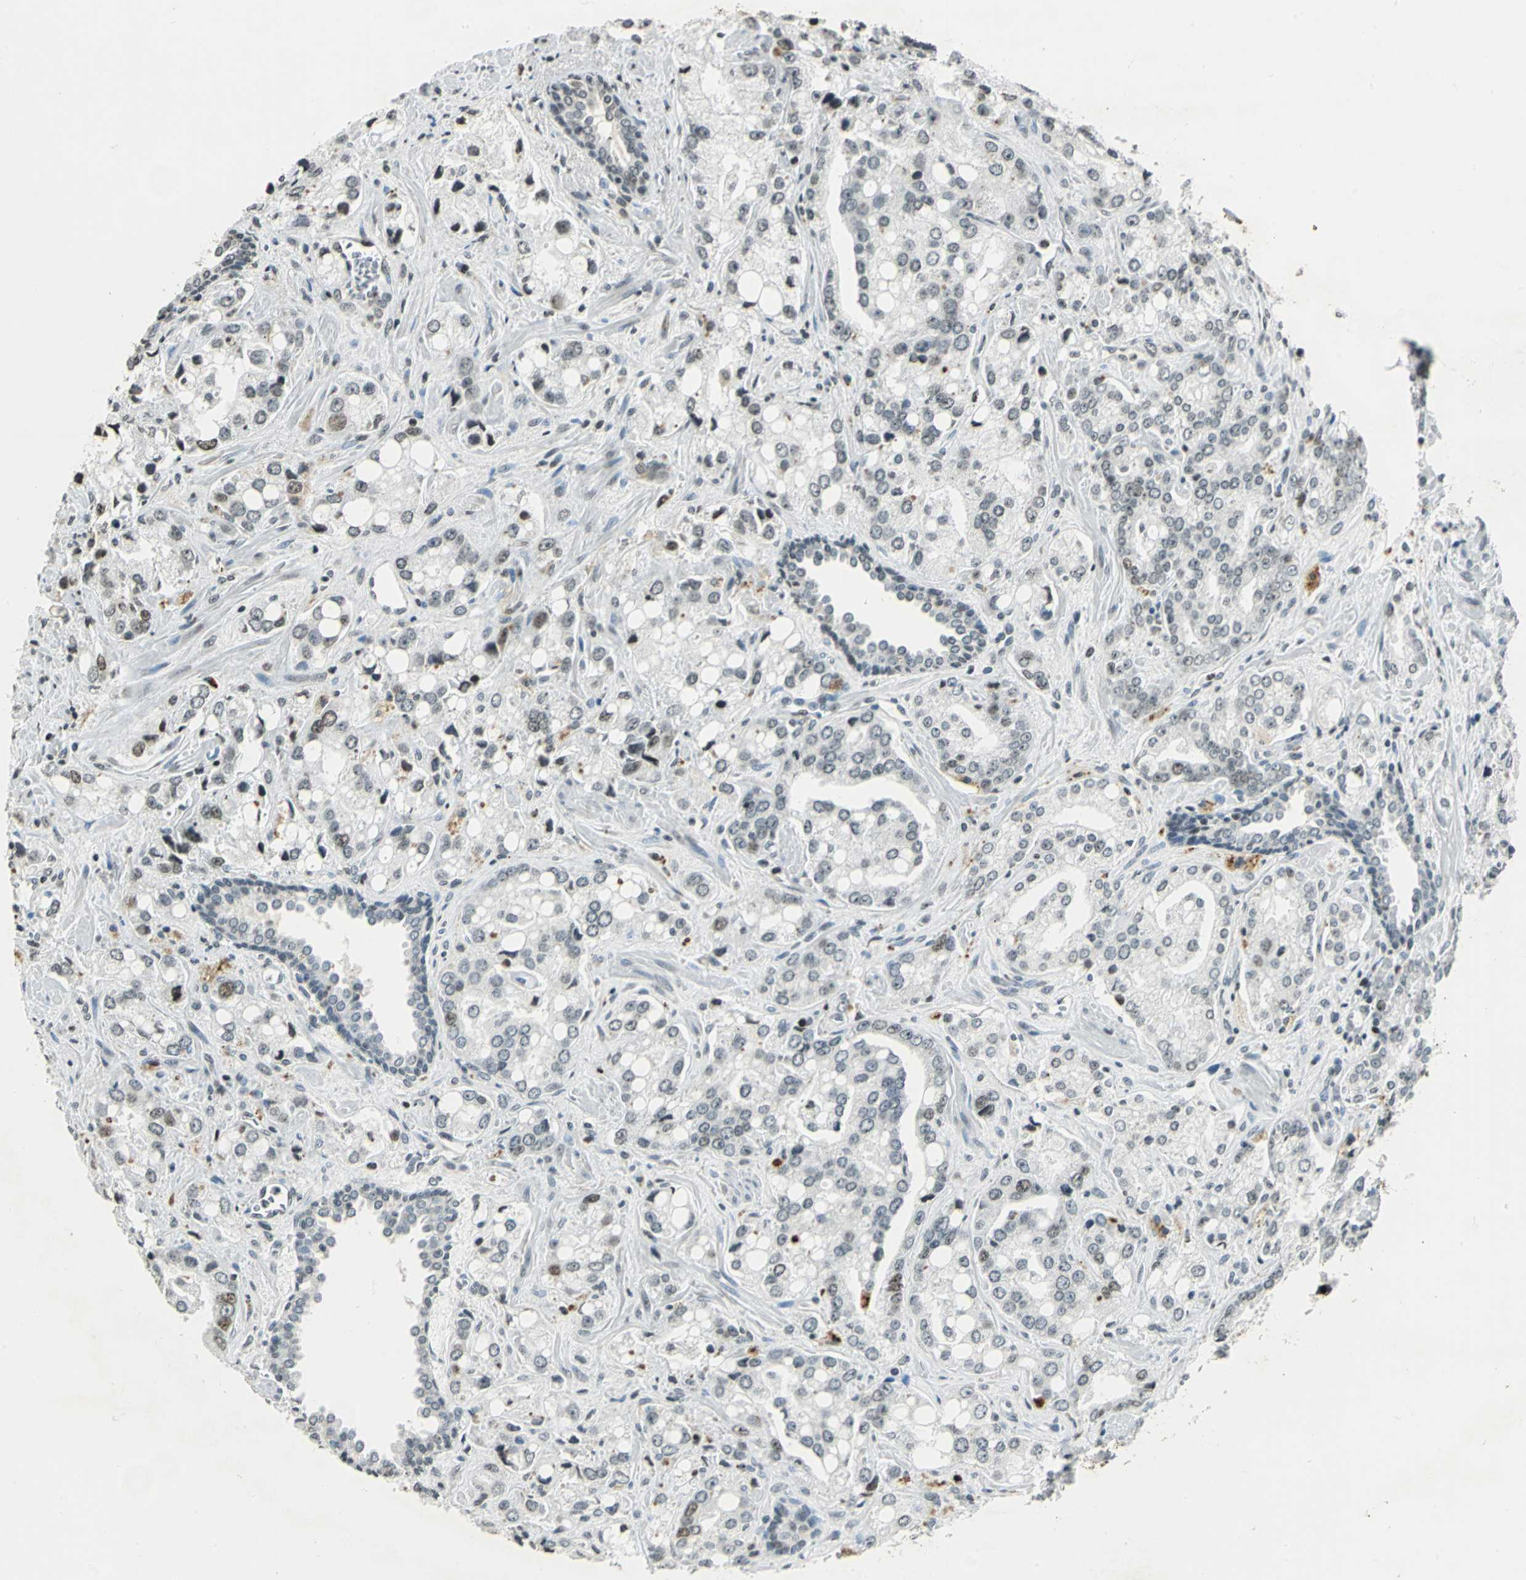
{"staining": {"intensity": "weak", "quantity": "<25%", "location": "nuclear"}, "tissue": "prostate cancer", "cell_type": "Tumor cells", "image_type": "cancer", "snomed": [{"axis": "morphology", "description": "Adenocarcinoma, High grade"}, {"axis": "topography", "description": "Prostate"}], "caption": "This is an immunohistochemistry (IHC) photomicrograph of adenocarcinoma (high-grade) (prostate). There is no positivity in tumor cells.", "gene": "MCM4", "patient": {"sex": "male", "age": 67}}